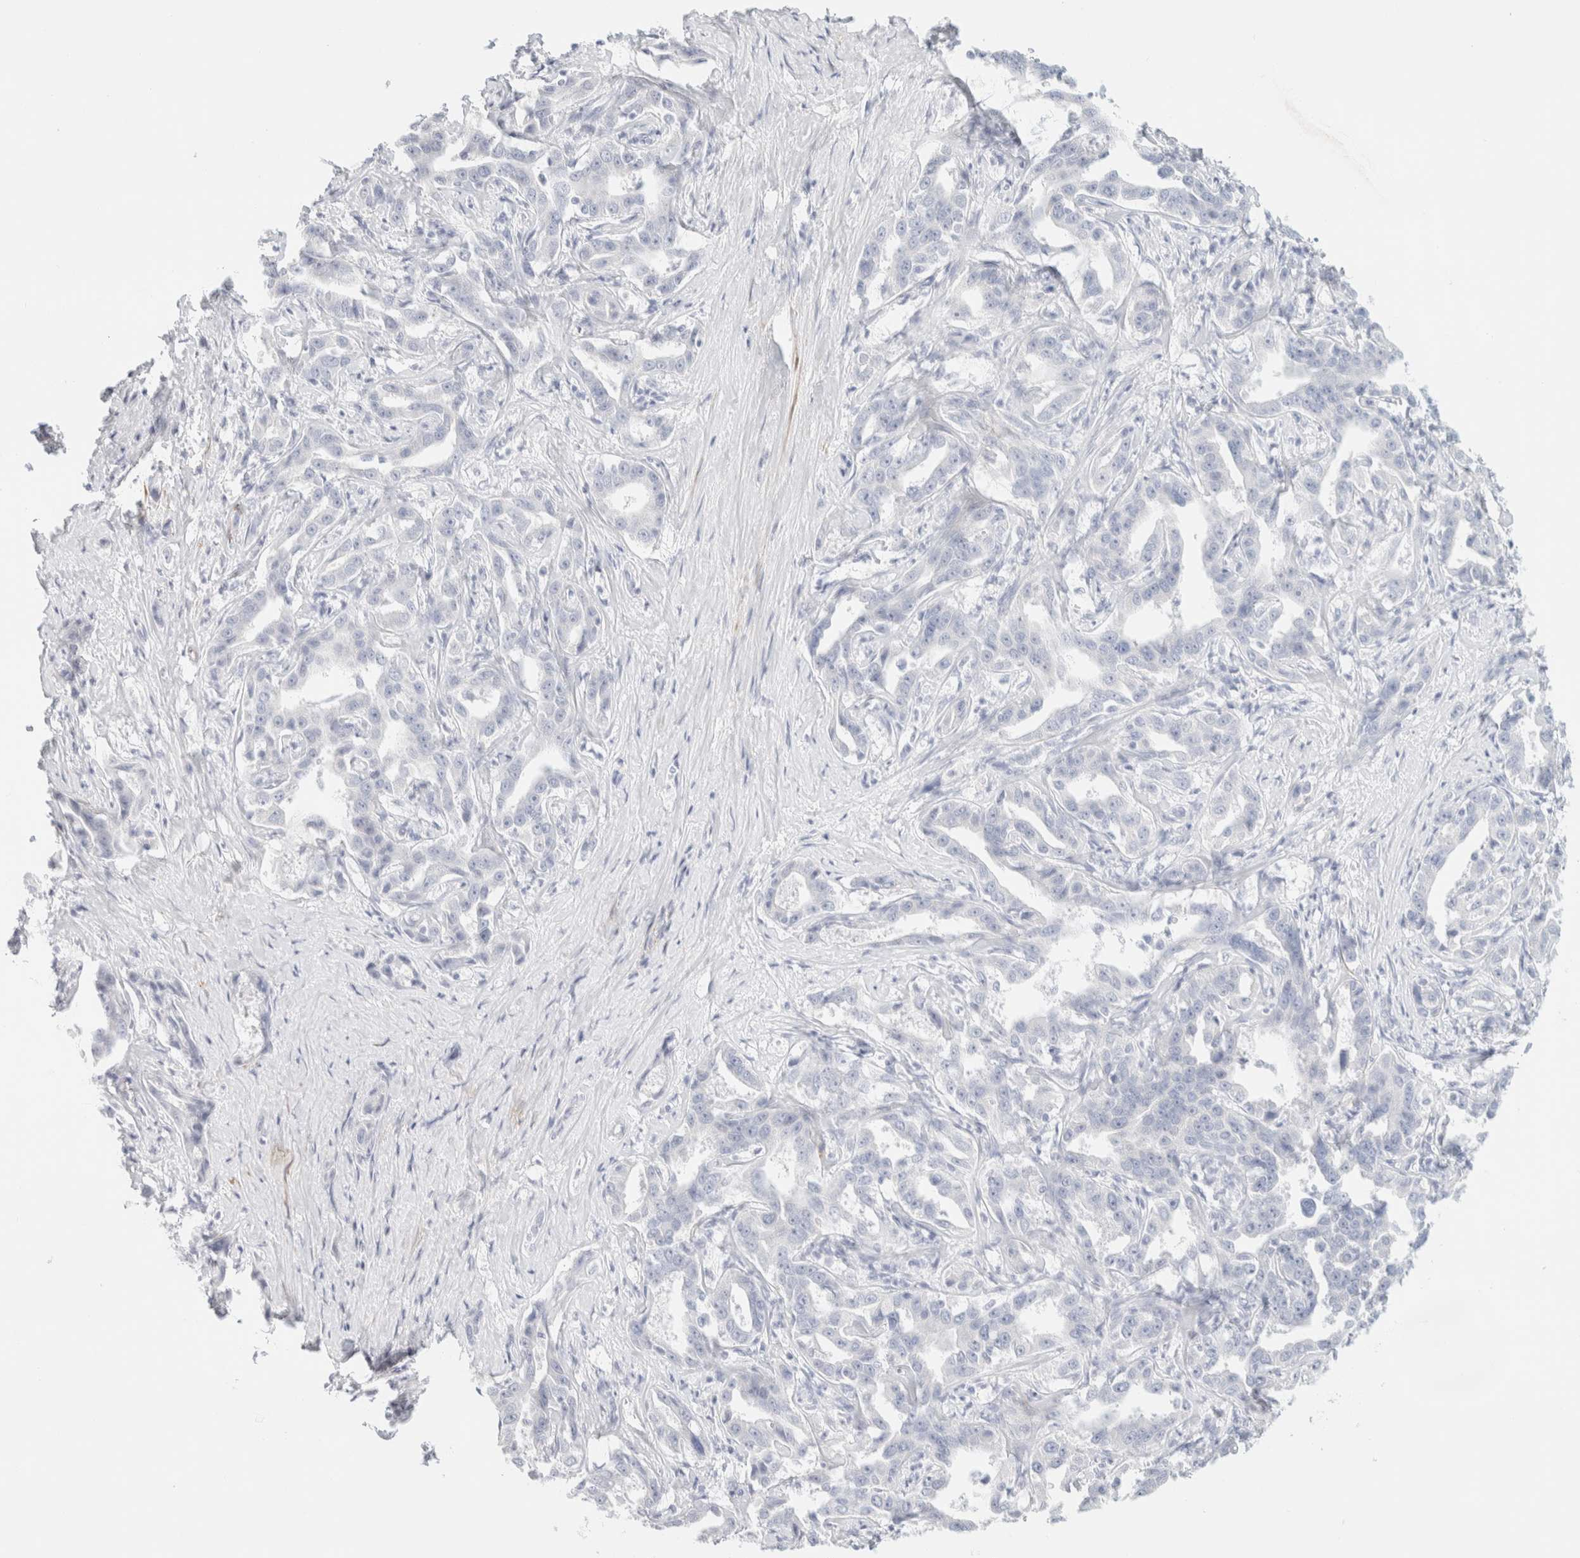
{"staining": {"intensity": "negative", "quantity": "none", "location": "none"}, "tissue": "liver cancer", "cell_type": "Tumor cells", "image_type": "cancer", "snomed": [{"axis": "morphology", "description": "Cholangiocarcinoma"}, {"axis": "topography", "description": "Liver"}], "caption": "Tumor cells are negative for brown protein staining in liver cholangiocarcinoma.", "gene": "AFMID", "patient": {"sex": "male", "age": 59}}